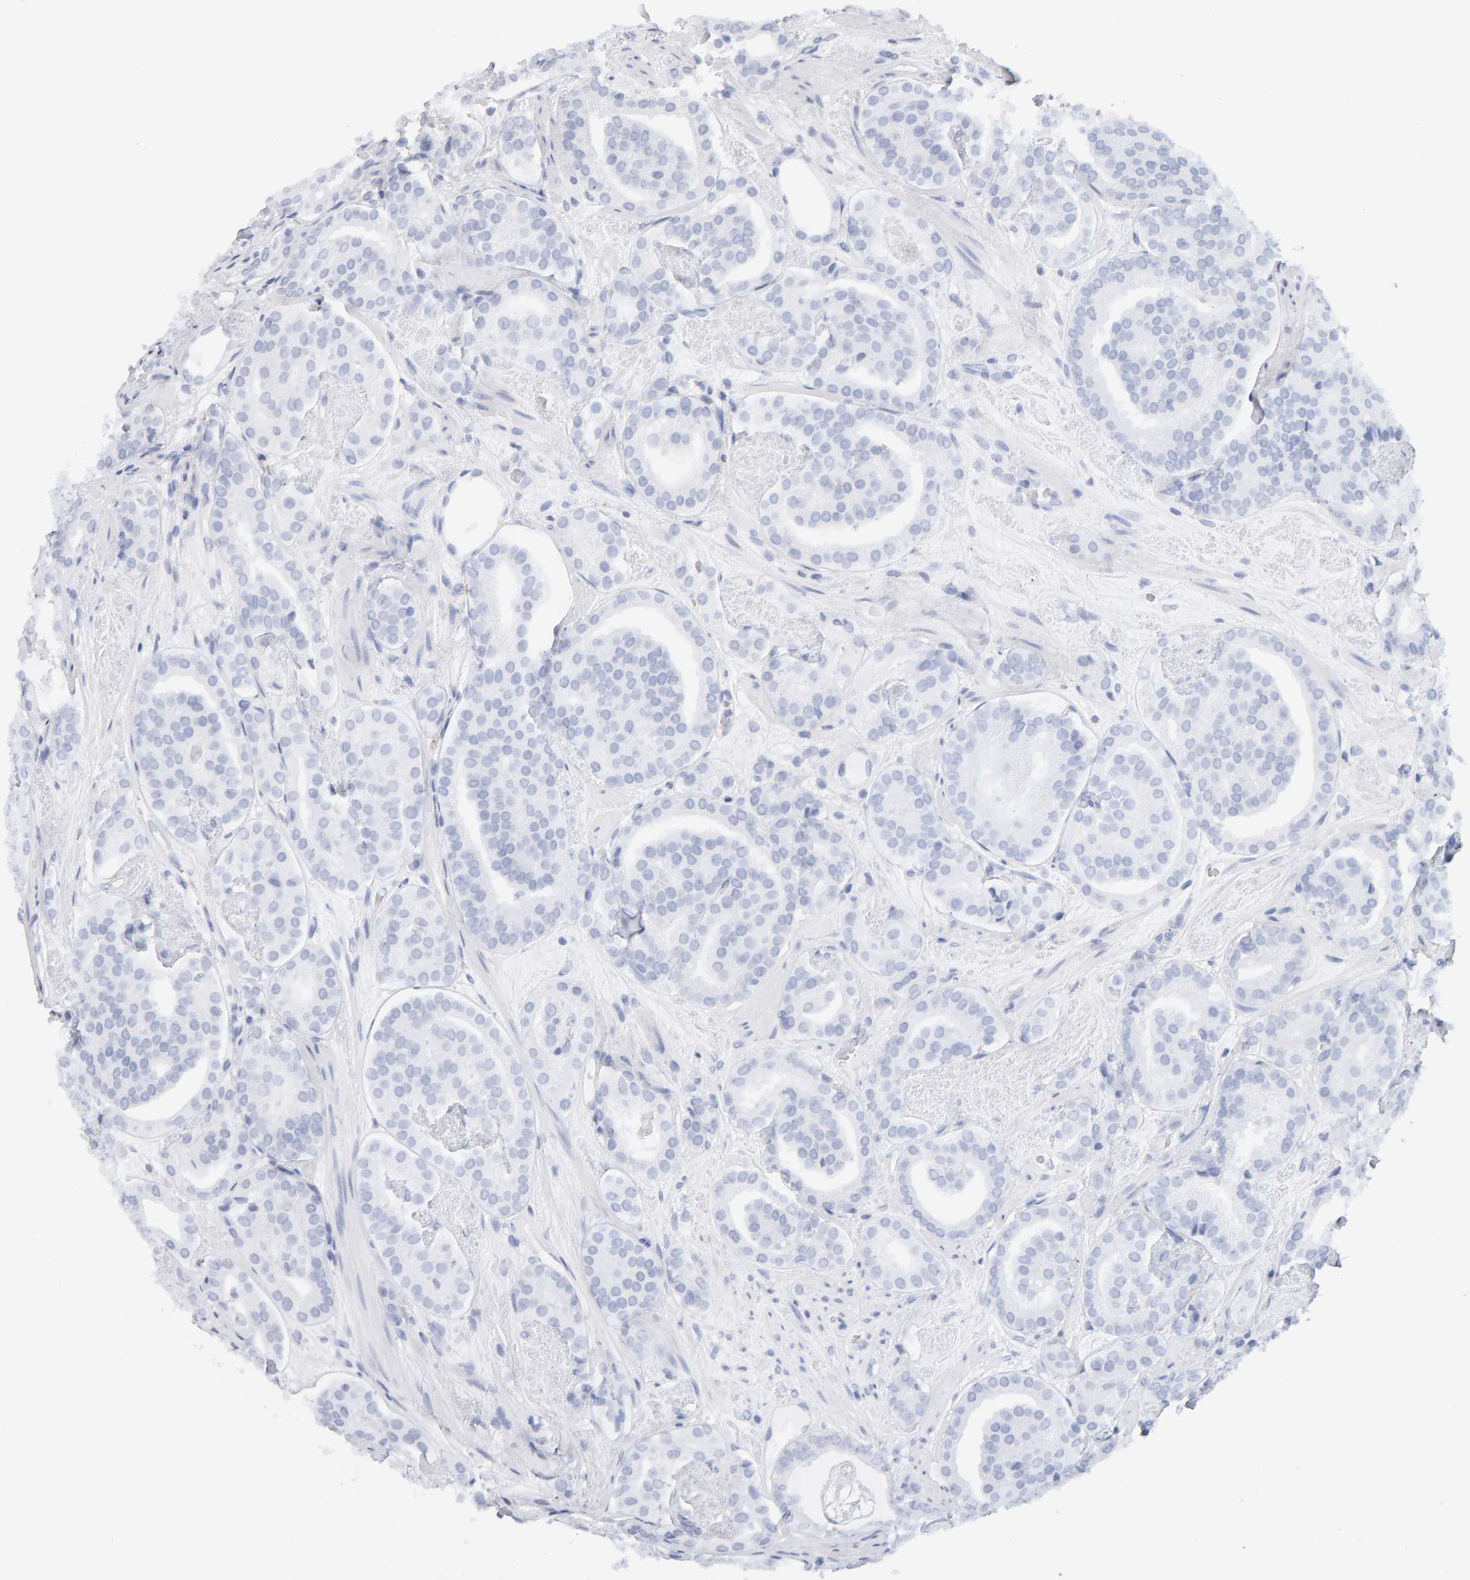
{"staining": {"intensity": "negative", "quantity": "none", "location": "none"}, "tissue": "prostate cancer", "cell_type": "Tumor cells", "image_type": "cancer", "snomed": [{"axis": "morphology", "description": "Adenocarcinoma, Low grade"}, {"axis": "topography", "description": "Prostate"}], "caption": "DAB immunohistochemical staining of human low-grade adenocarcinoma (prostate) shows no significant expression in tumor cells. (DAB immunohistochemistry, high magnification).", "gene": "METRNL", "patient": {"sex": "male", "age": 69}}